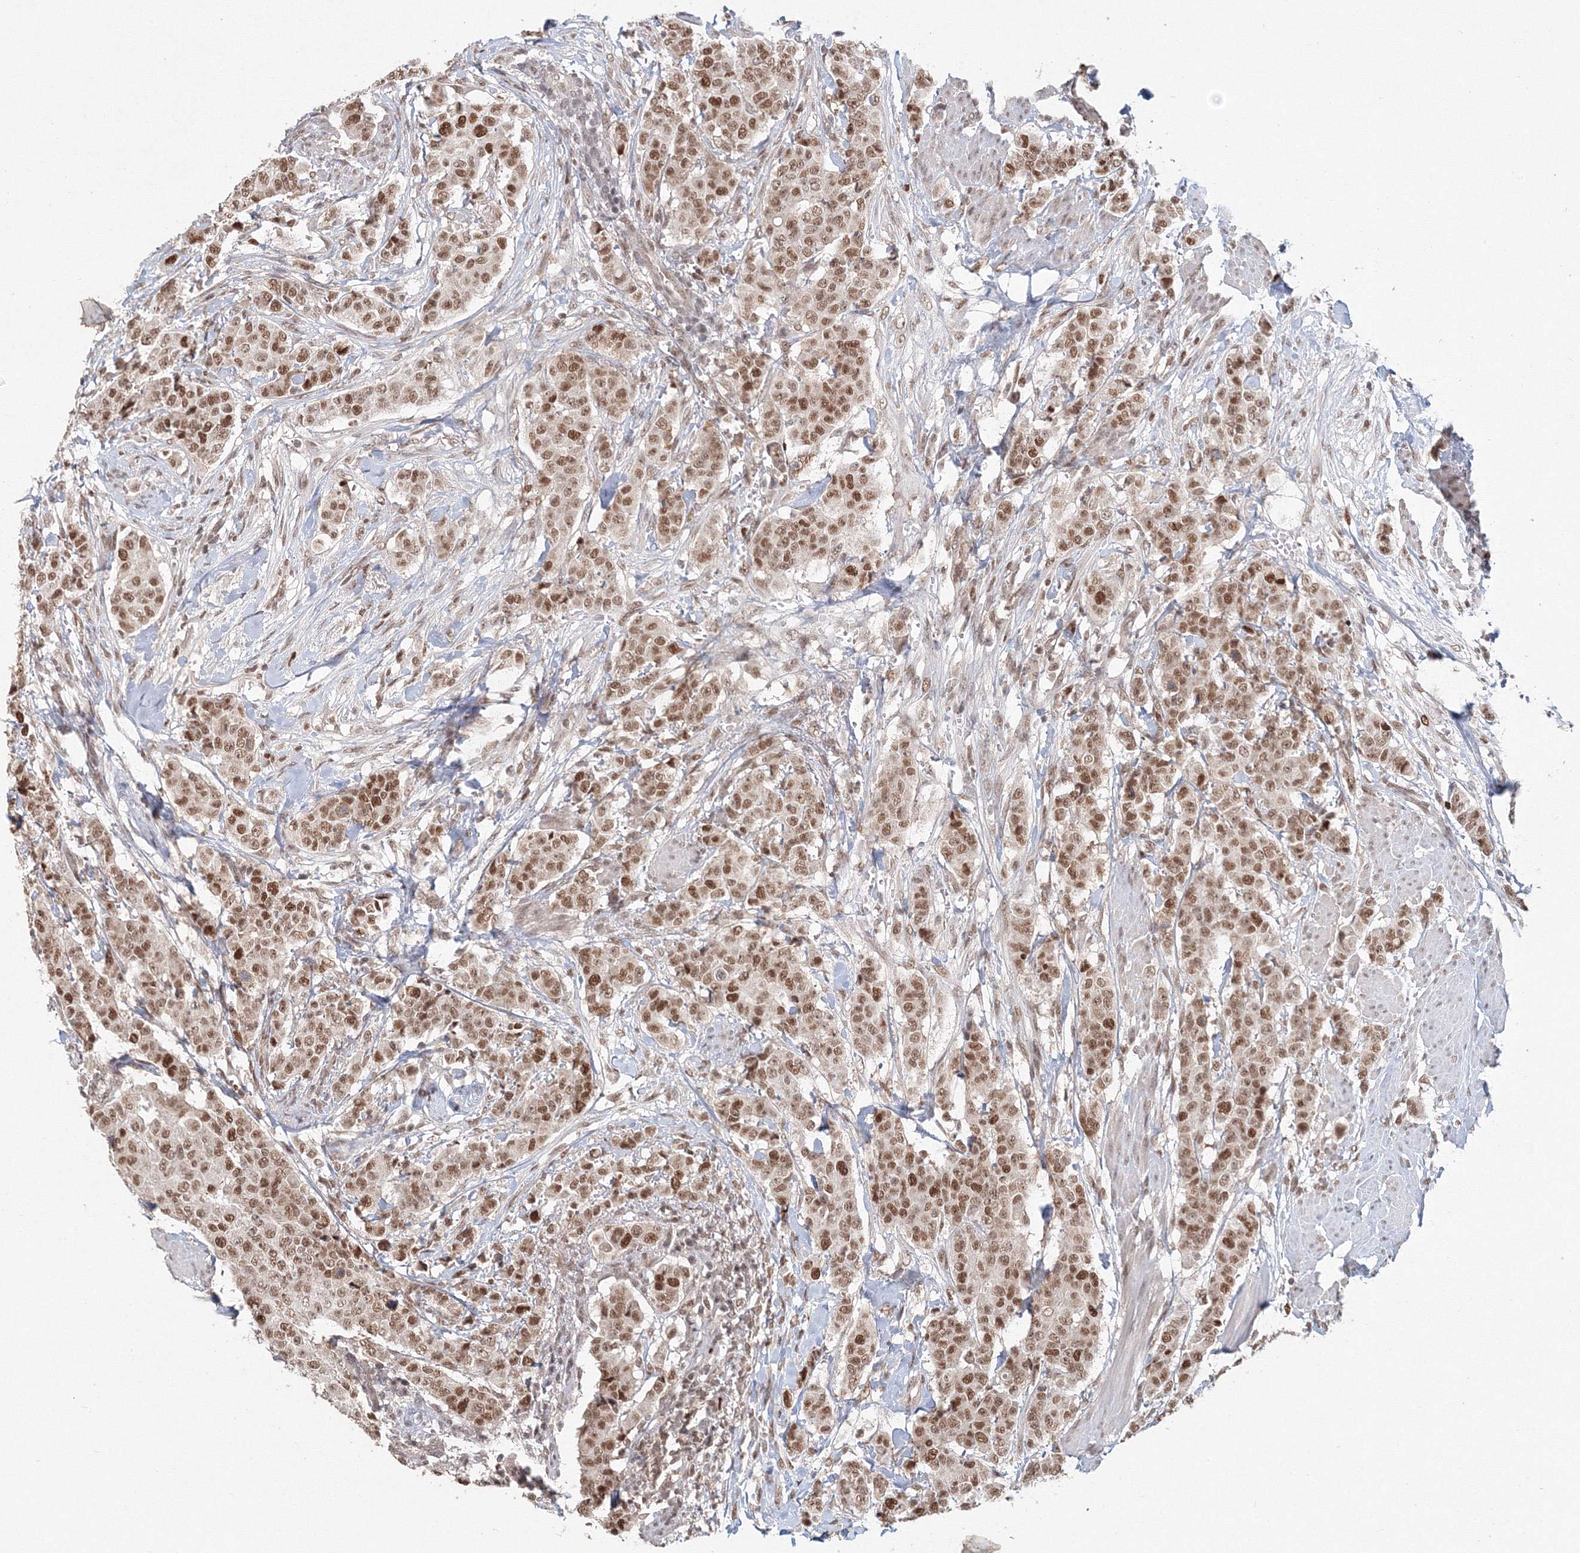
{"staining": {"intensity": "moderate", "quantity": ">75%", "location": "nuclear"}, "tissue": "breast cancer", "cell_type": "Tumor cells", "image_type": "cancer", "snomed": [{"axis": "morphology", "description": "Duct carcinoma"}, {"axis": "topography", "description": "Breast"}], "caption": "Immunohistochemistry (IHC) of human breast cancer demonstrates medium levels of moderate nuclear positivity in approximately >75% of tumor cells. (DAB (3,3'-diaminobenzidine) IHC with brightfield microscopy, high magnification).", "gene": "IWS1", "patient": {"sex": "female", "age": 40}}